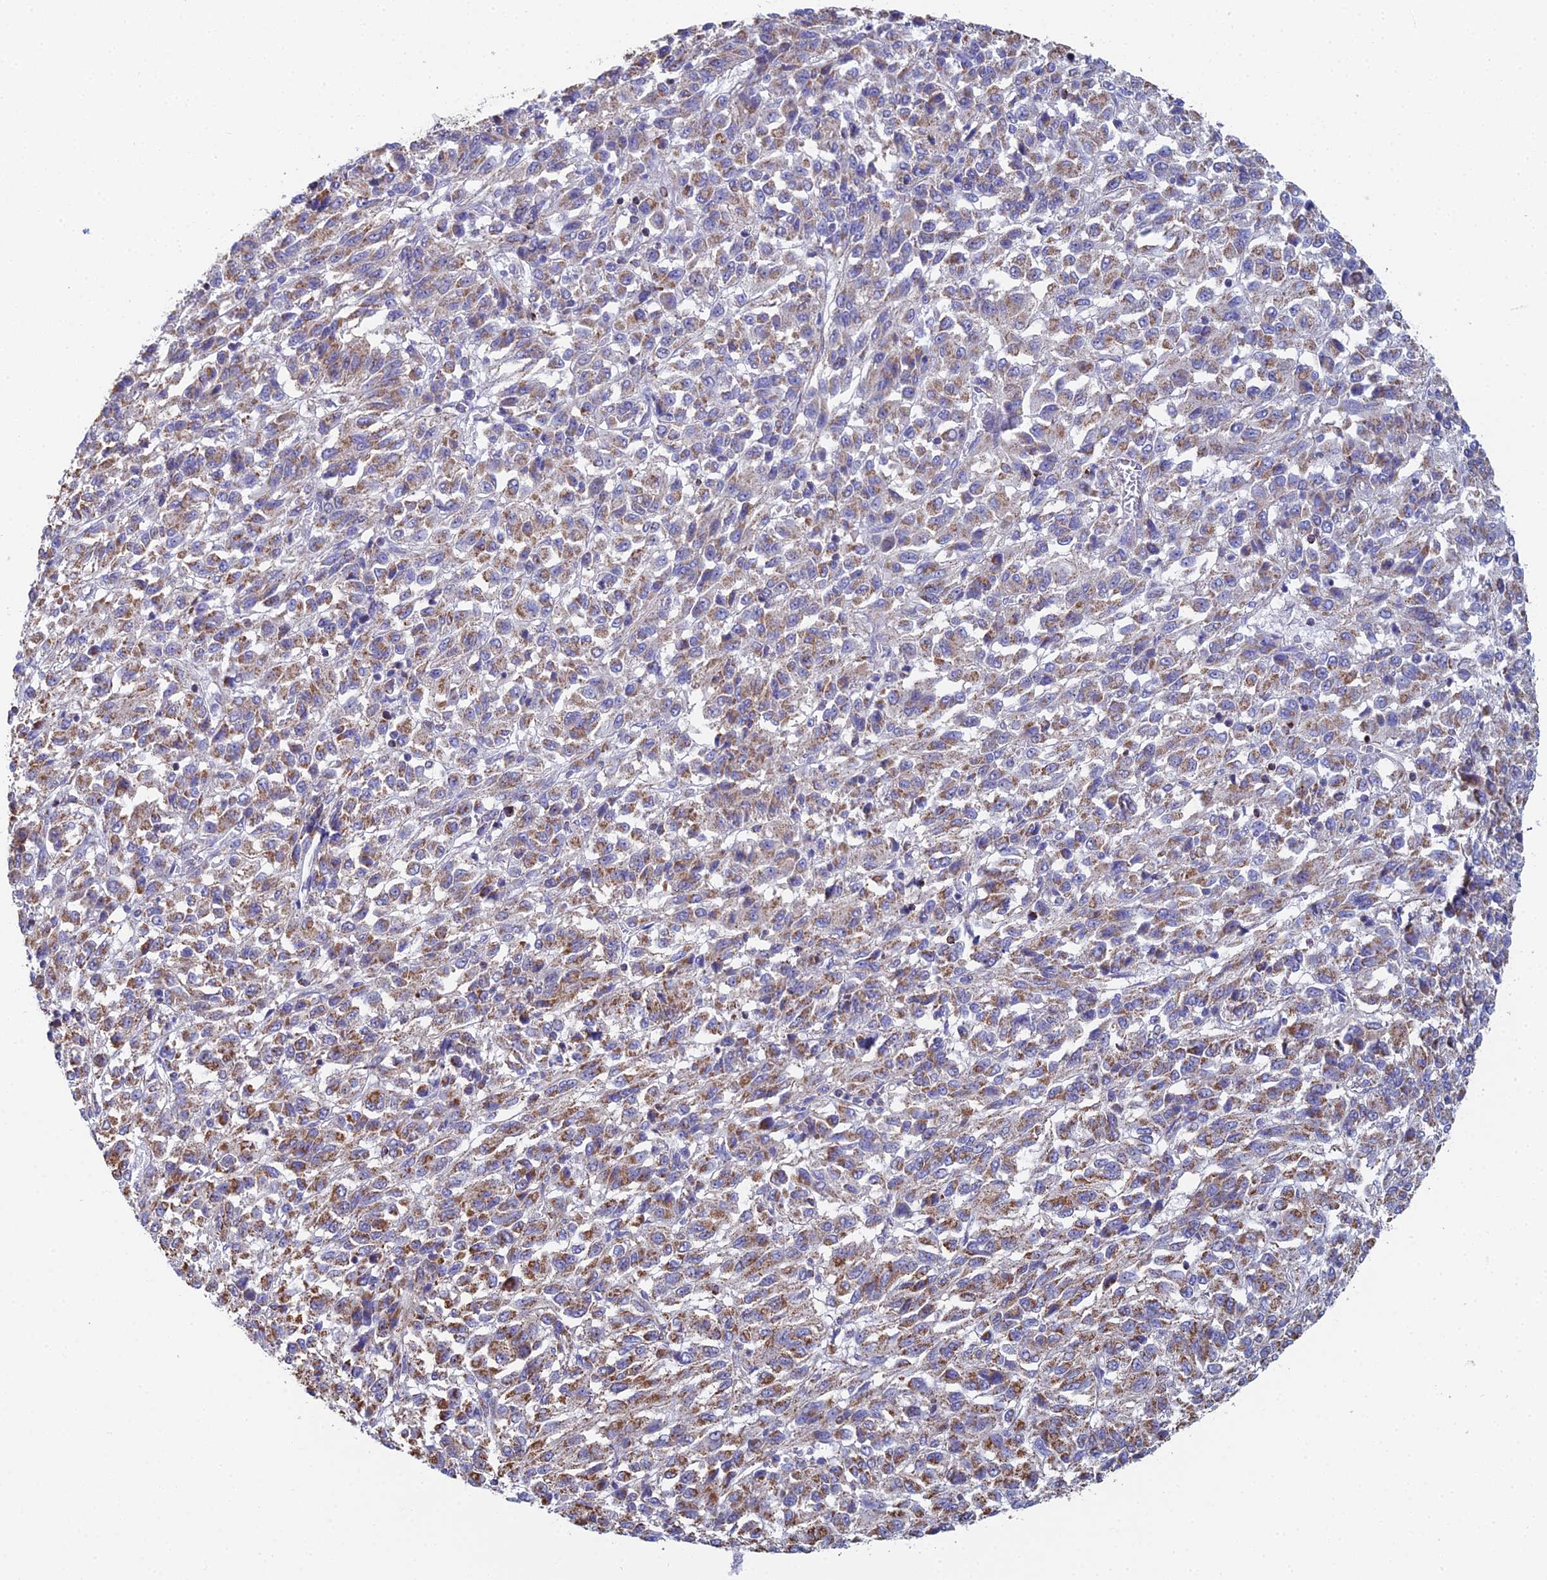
{"staining": {"intensity": "moderate", "quantity": ">75%", "location": "cytoplasmic/membranous"}, "tissue": "melanoma", "cell_type": "Tumor cells", "image_type": "cancer", "snomed": [{"axis": "morphology", "description": "Malignant melanoma, Metastatic site"}, {"axis": "topography", "description": "Lung"}], "caption": "Immunohistochemical staining of malignant melanoma (metastatic site) displays moderate cytoplasmic/membranous protein expression in about >75% of tumor cells.", "gene": "SPOCK2", "patient": {"sex": "male", "age": 64}}